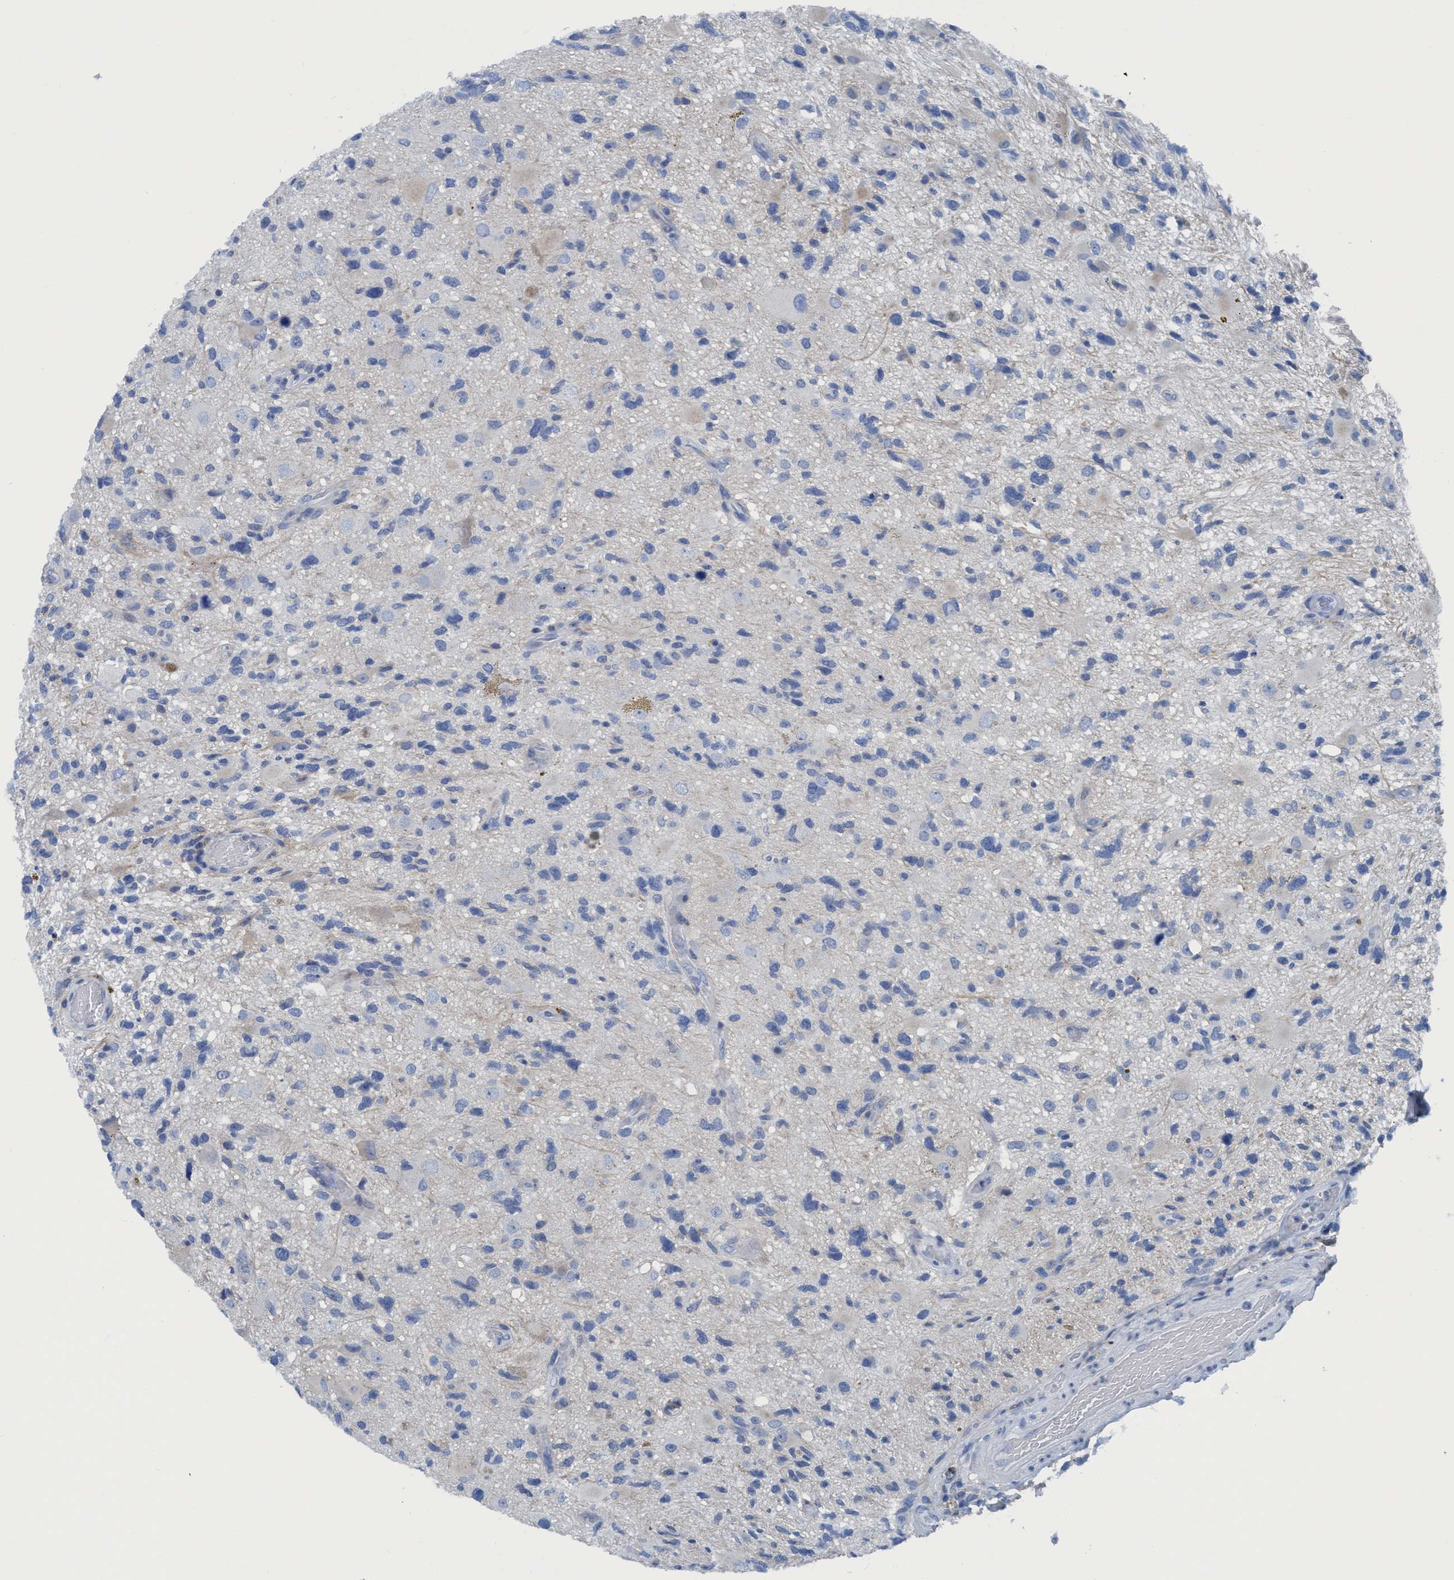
{"staining": {"intensity": "negative", "quantity": "none", "location": "none"}, "tissue": "glioma", "cell_type": "Tumor cells", "image_type": "cancer", "snomed": [{"axis": "morphology", "description": "Glioma, malignant, High grade"}, {"axis": "topography", "description": "Brain"}], "caption": "The immunohistochemistry (IHC) image has no significant staining in tumor cells of glioma tissue.", "gene": "DNAI1", "patient": {"sex": "male", "age": 33}}